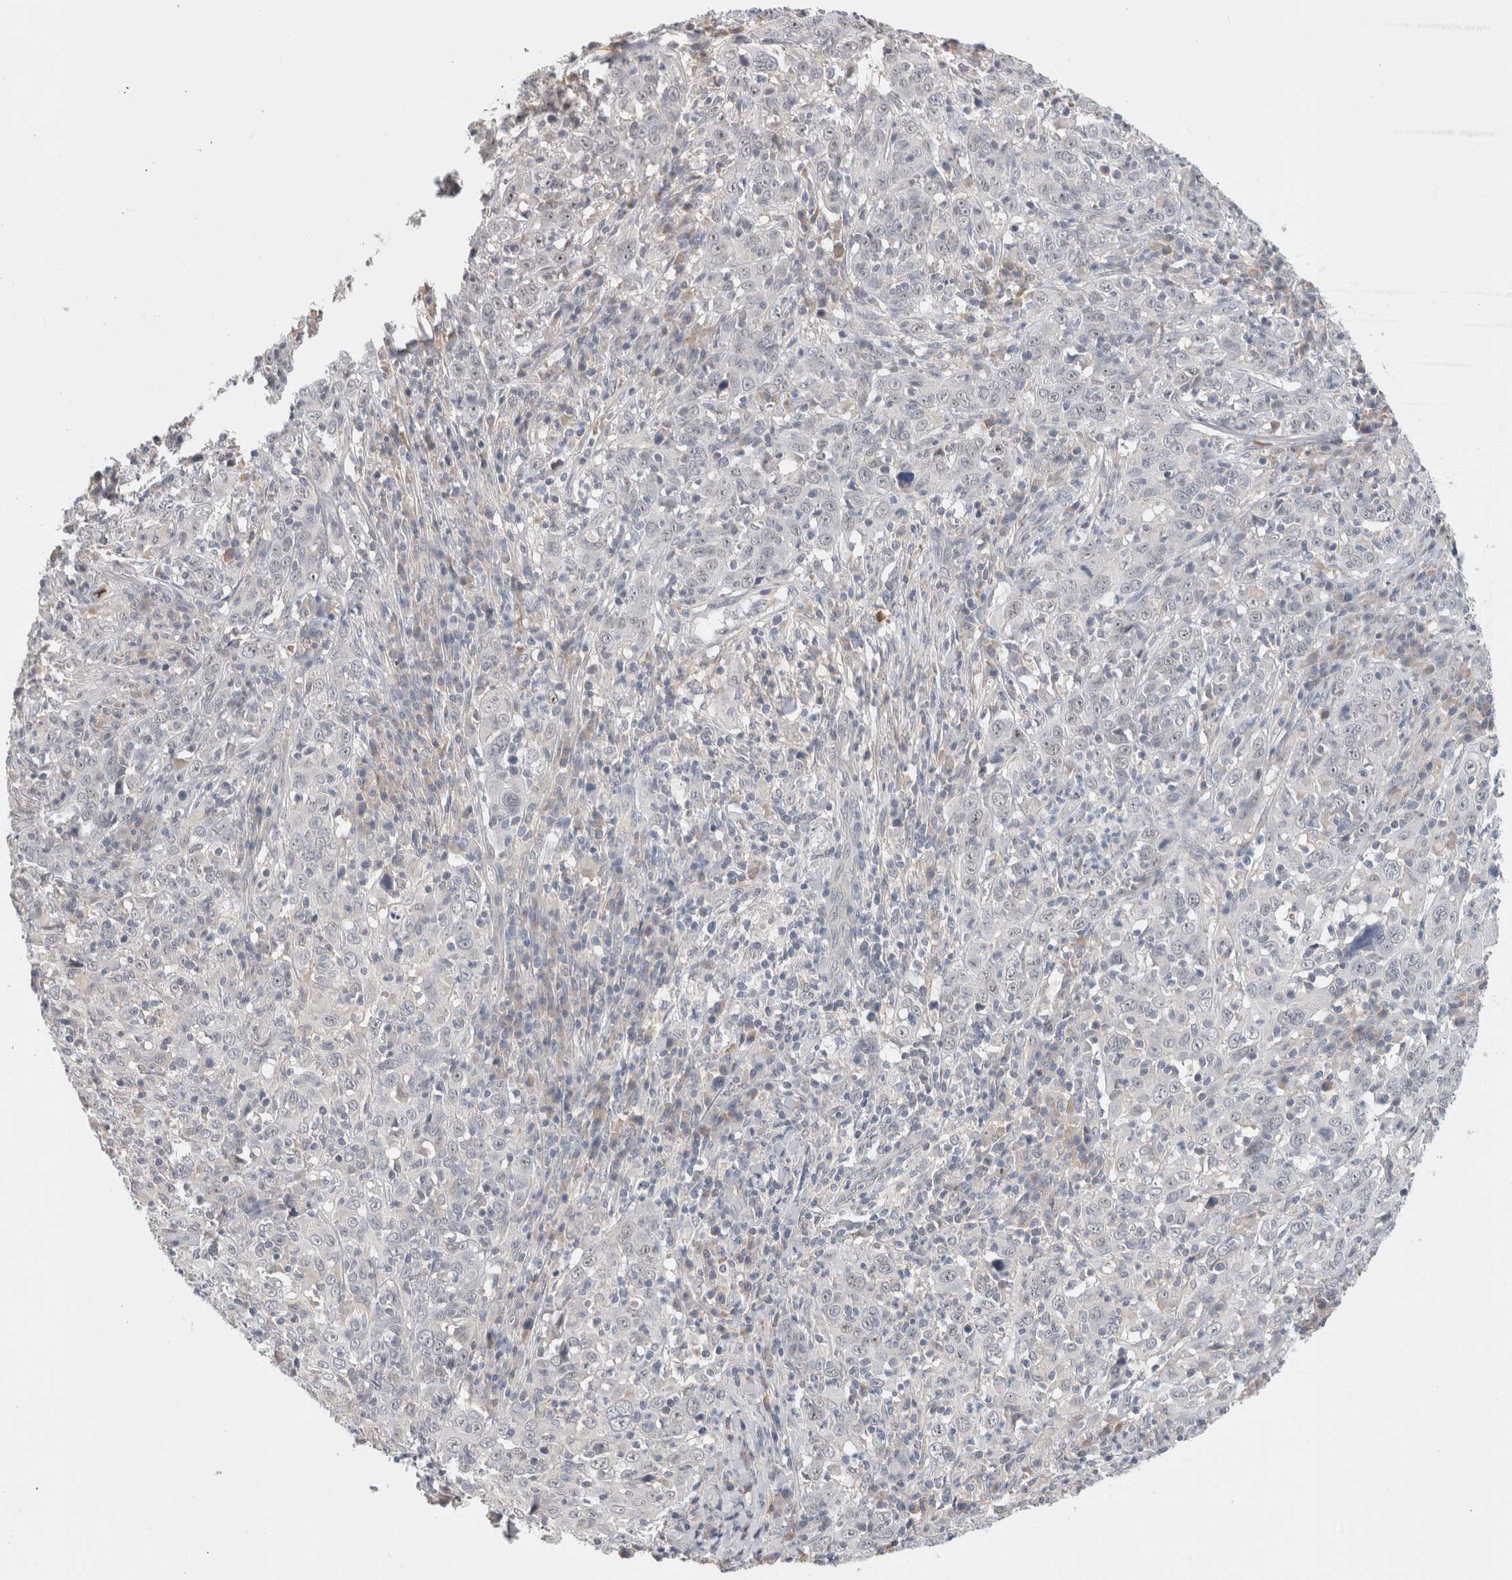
{"staining": {"intensity": "negative", "quantity": "none", "location": "none"}, "tissue": "cervical cancer", "cell_type": "Tumor cells", "image_type": "cancer", "snomed": [{"axis": "morphology", "description": "Squamous cell carcinoma, NOS"}, {"axis": "topography", "description": "Cervix"}], "caption": "DAB (3,3'-diaminobenzidine) immunohistochemical staining of human cervical cancer (squamous cell carcinoma) reveals no significant staining in tumor cells. Brightfield microscopy of immunohistochemistry (IHC) stained with DAB (brown) and hematoxylin (blue), captured at high magnification.", "gene": "HCN3", "patient": {"sex": "female", "age": 46}}